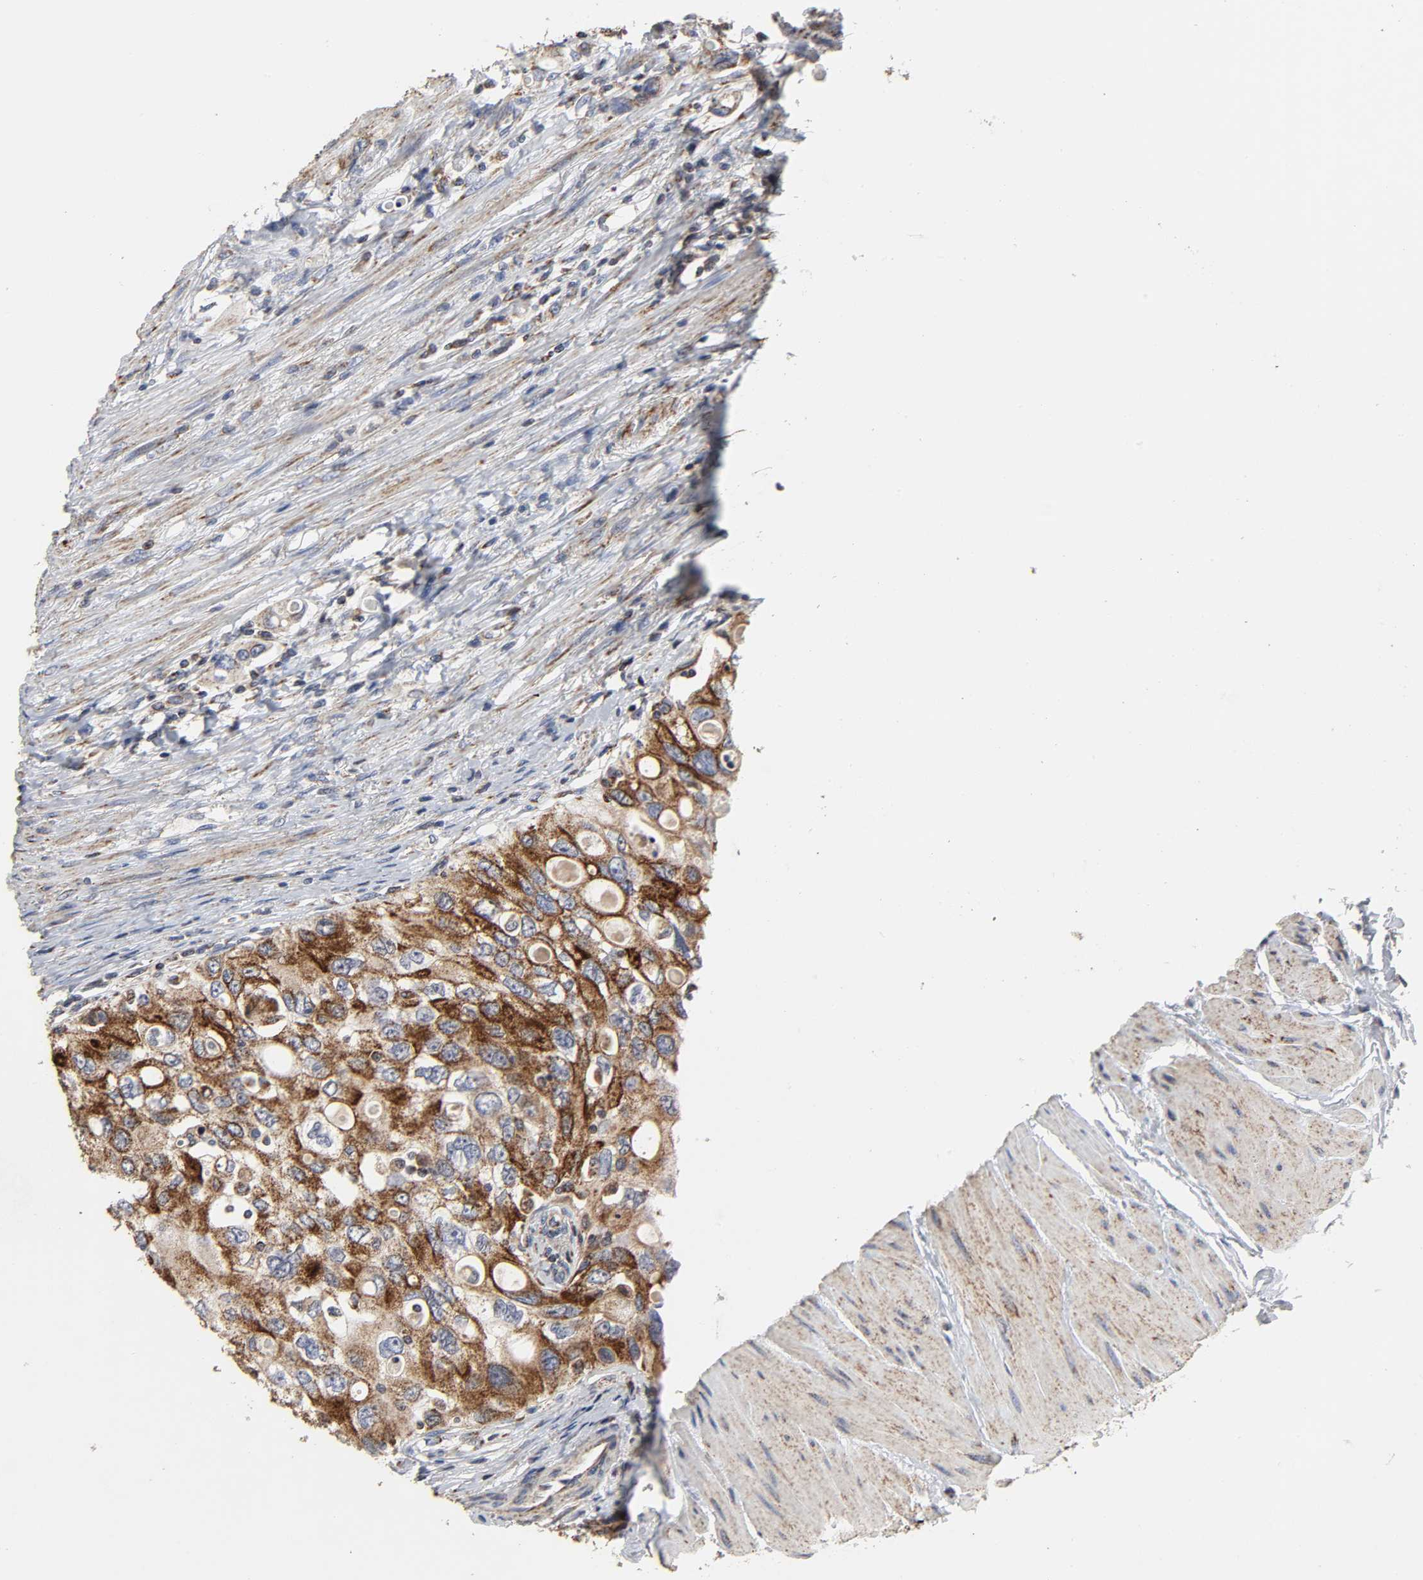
{"staining": {"intensity": "strong", "quantity": ">75%", "location": "cytoplasmic/membranous"}, "tissue": "urothelial cancer", "cell_type": "Tumor cells", "image_type": "cancer", "snomed": [{"axis": "morphology", "description": "Urothelial carcinoma, High grade"}, {"axis": "topography", "description": "Urinary bladder"}], "caption": "Protein staining of high-grade urothelial carcinoma tissue reveals strong cytoplasmic/membranous positivity in about >75% of tumor cells. (Stains: DAB (3,3'-diaminobenzidine) in brown, nuclei in blue, Microscopy: brightfield microscopy at high magnification).", "gene": "COX6B1", "patient": {"sex": "female", "age": 56}}